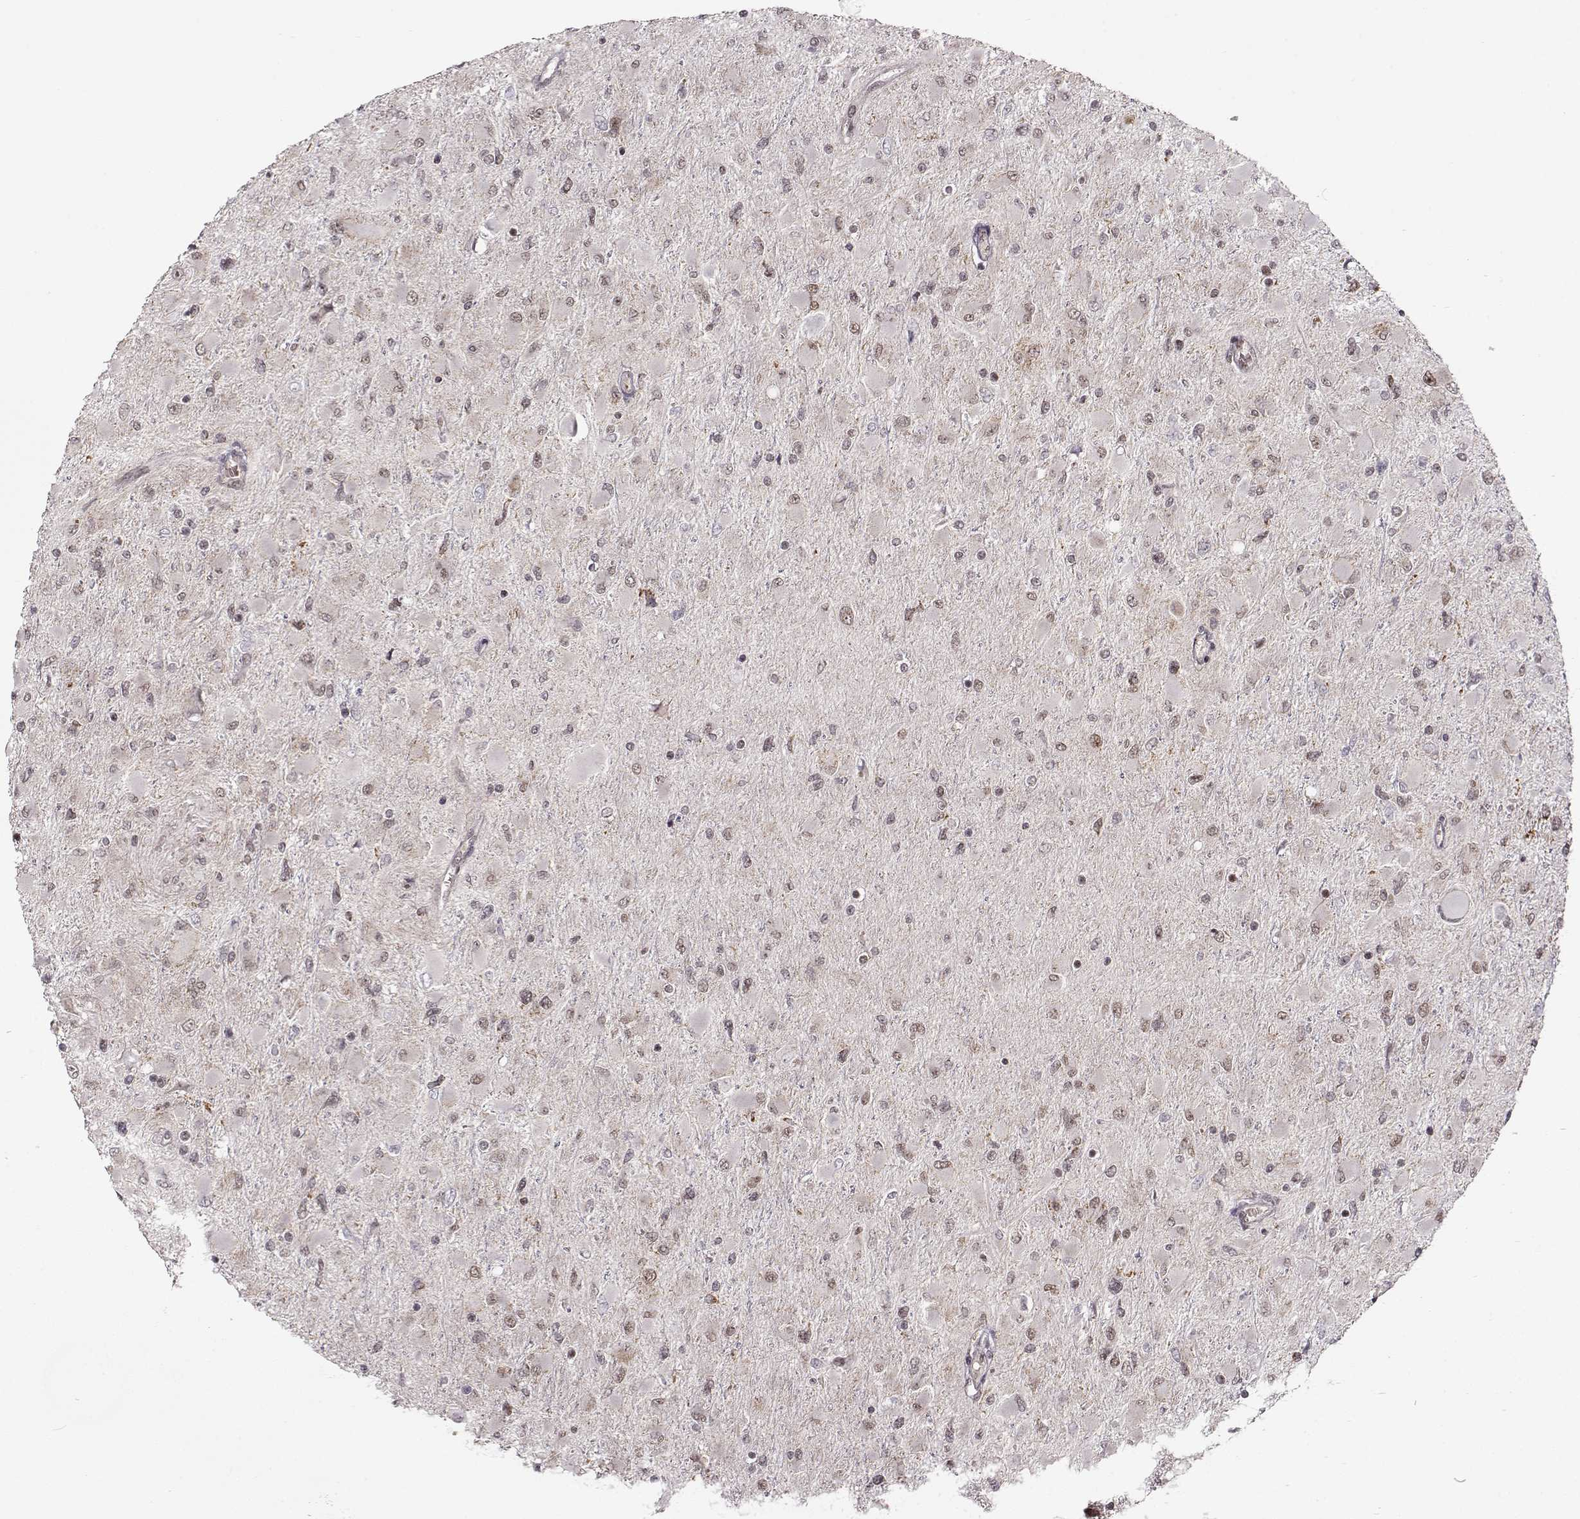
{"staining": {"intensity": "weak", "quantity": "25%-75%", "location": "nuclear"}, "tissue": "glioma", "cell_type": "Tumor cells", "image_type": "cancer", "snomed": [{"axis": "morphology", "description": "Glioma, malignant, High grade"}, {"axis": "topography", "description": "Cerebral cortex"}], "caption": "Immunohistochemistry photomicrograph of glioma stained for a protein (brown), which demonstrates low levels of weak nuclear staining in approximately 25%-75% of tumor cells.", "gene": "RAI1", "patient": {"sex": "female", "age": 36}}